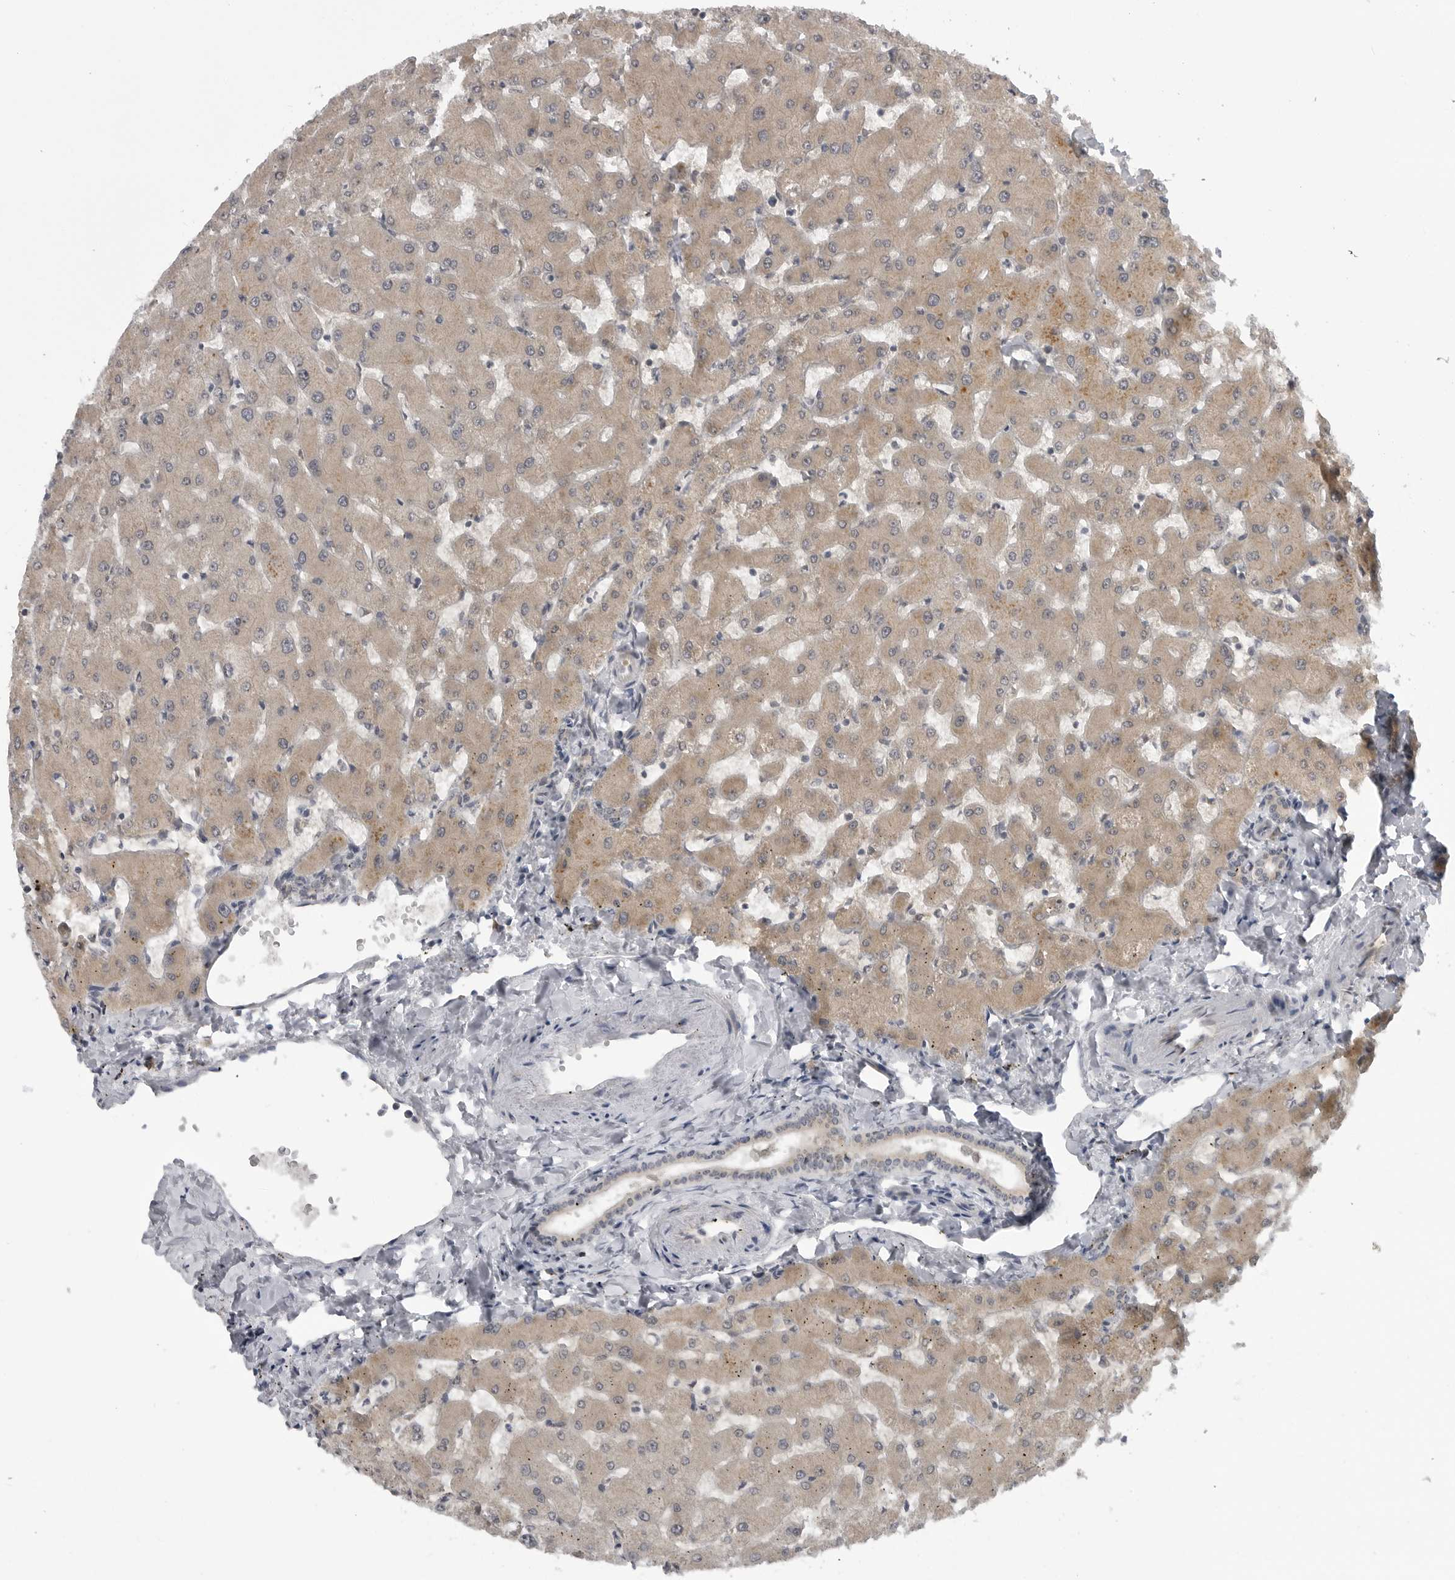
{"staining": {"intensity": "negative", "quantity": "none", "location": "none"}, "tissue": "liver", "cell_type": "Cholangiocytes", "image_type": "normal", "snomed": [{"axis": "morphology", "description": "Normal tissue, NOS"}, {"axis": "topography", "description": "Liver"}], "caption": "Human liver stained for a protein using IHC demonstrates no expression in cholangiocytes.", "gene": "LRRC45", "patient": {"sex": "female", "age": 63}}